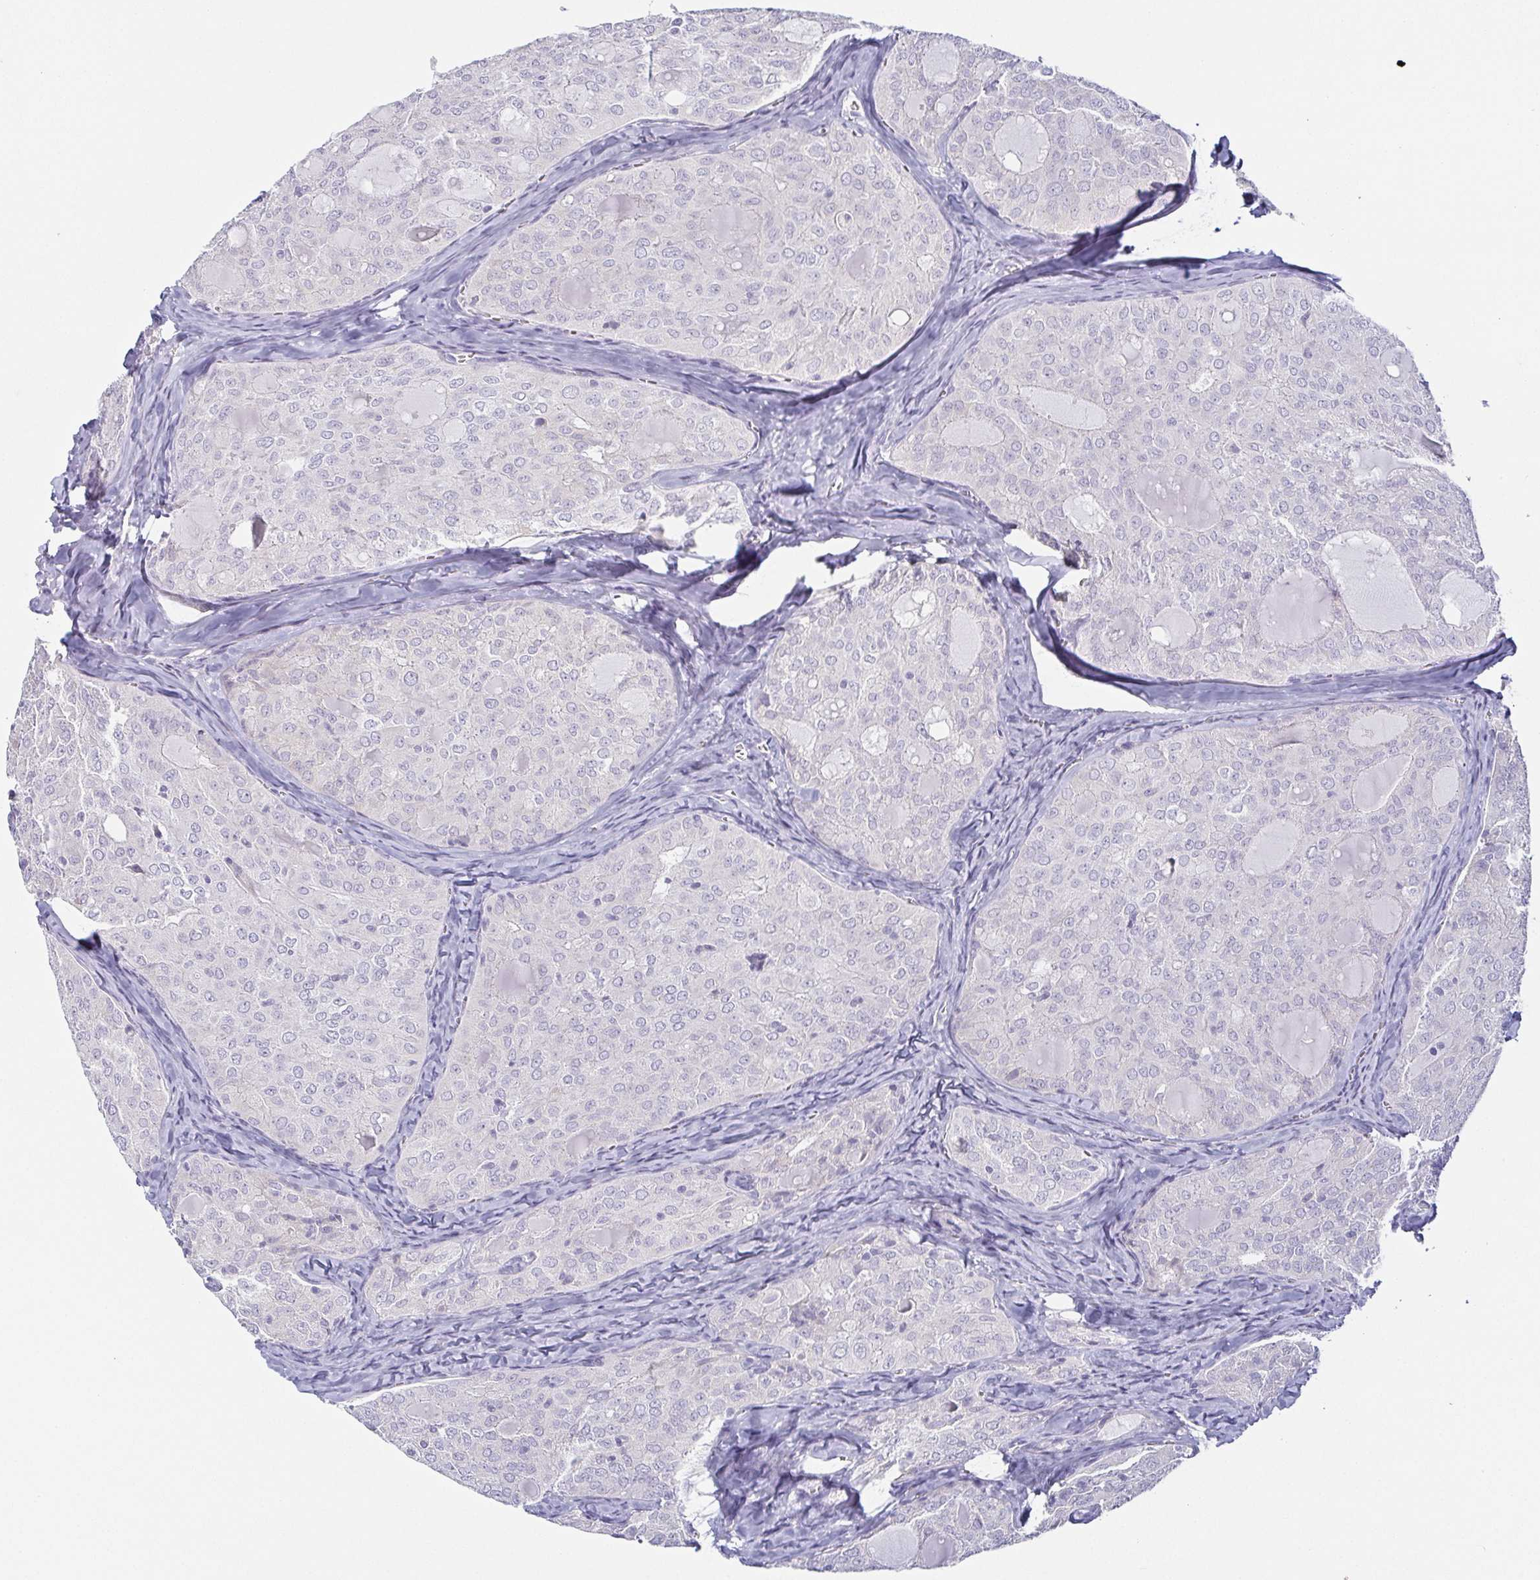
{"staining": {"intensity": "negative", "quantity": "none", "location": "none"}, "tissue": "thyroid cancer", "cell_type": "Tumor cells", "image_type": "cancer", "snomed": [{"axis": "morphology", "description": "Follicular adenoma carcinoma, NOS"}, {"axis": "topography", "description": "Thyroid gland"}], "caption": "High power microscopy histopathology image of an immunohistochemistry photomicrograph of follicular adenoma carcinoma (thyroid), revealing no significant positivity in tumor cells.", "gene": "PRR27", "patient": {"sex": "male", "age": 75}}